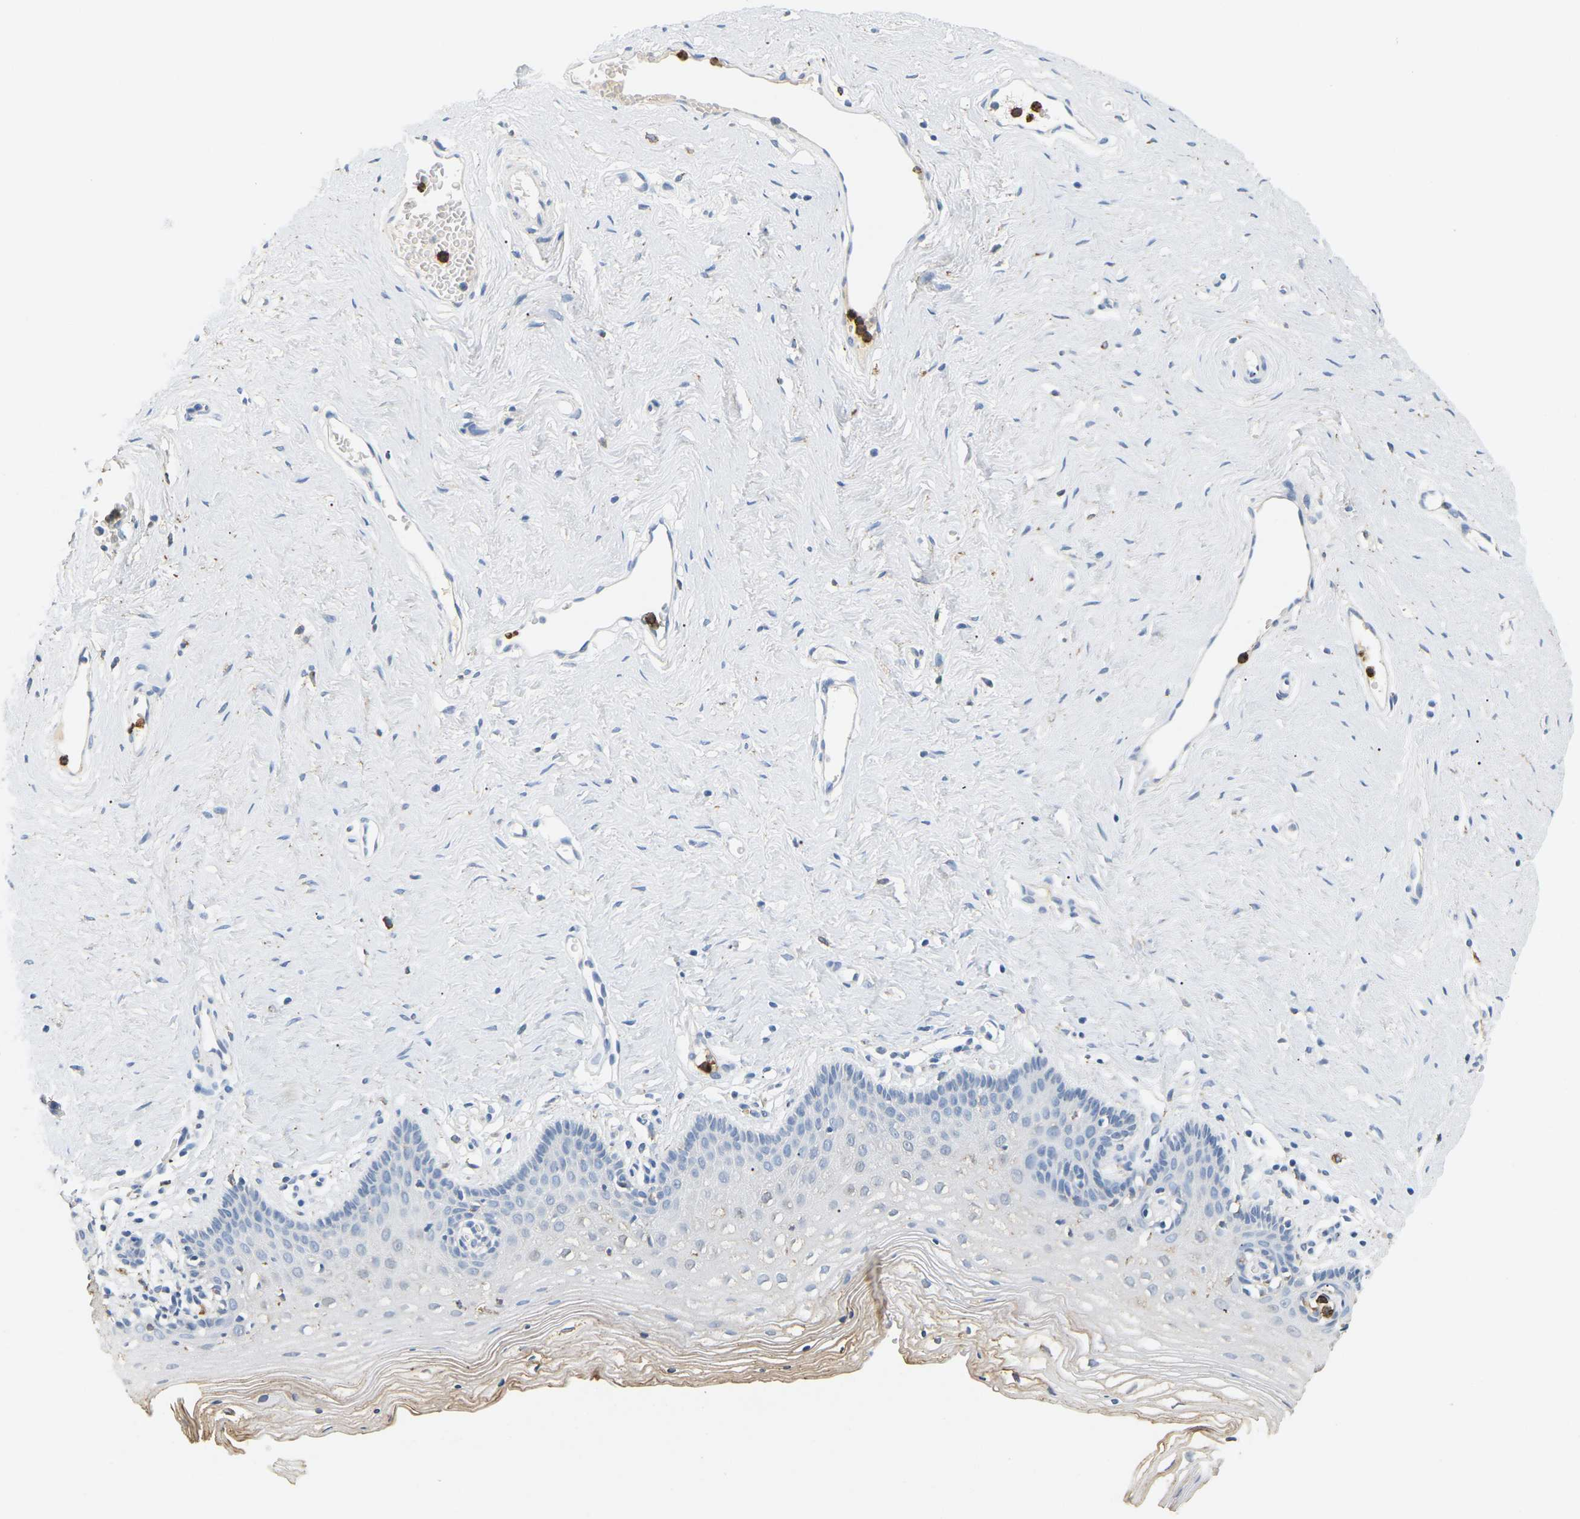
{"staining": {"intensity": "negative", "quantity": "none", "location": "none"}, "tissue": "vagina", "cell_type": "Squamous epithelial cells", "image_type": "normal", "snomed": [{"axis": "morphology", "description": "Normal tissue, NOS"}, {"axis": "topography", "description": "Vagina"}], "caption": "Unremarkable vagina was stained to show a protein in brown. There is no significant positivity in squamous epithelial cells.", "gene": "ADM", "patient": {"sex": "female", "age": 32}}